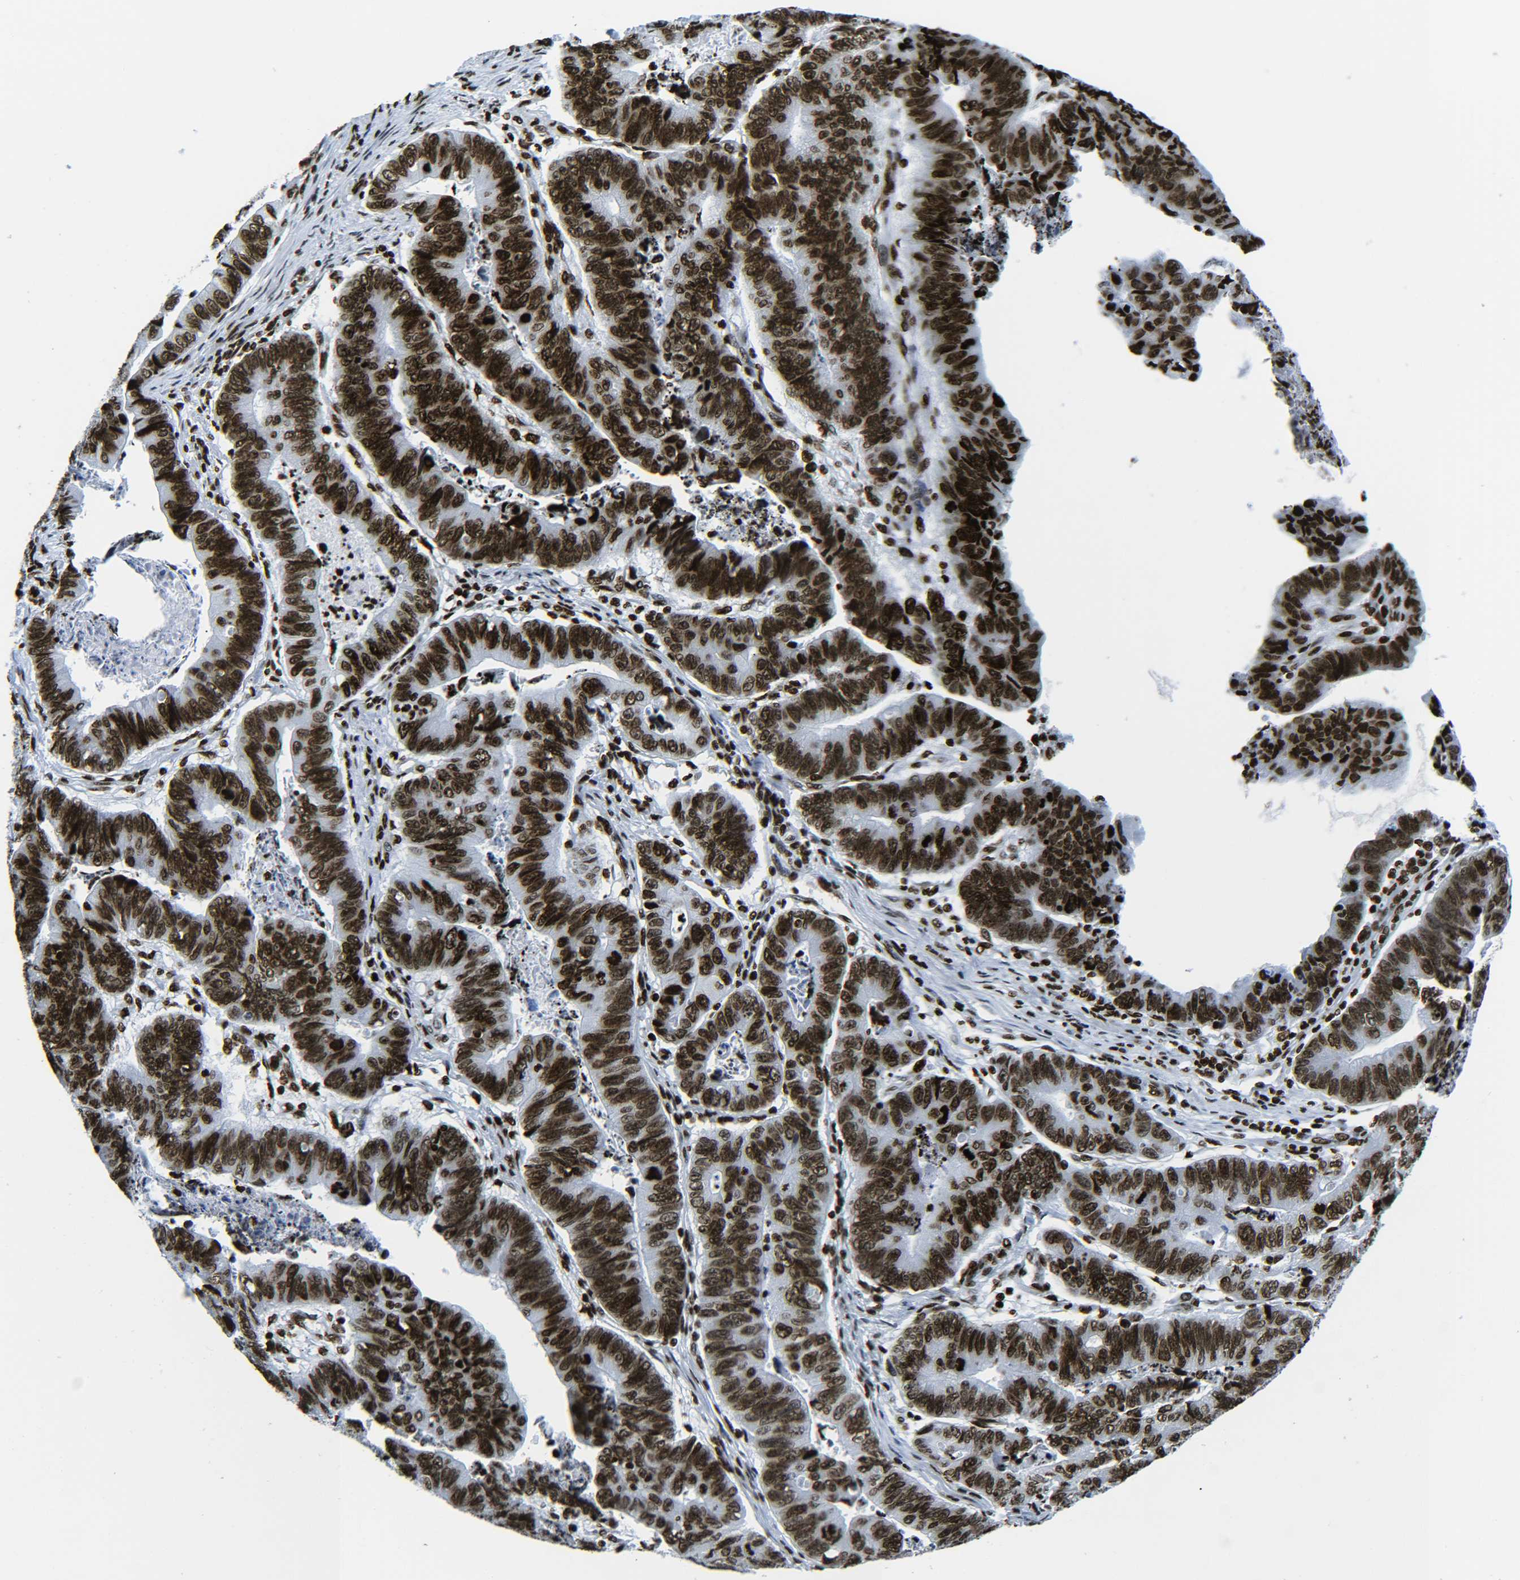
{"staining": {"intensity": "strong", "quantity": ">75%", "location": "nuclear"}, "tissue": "stomach cancer", "cell_type": "Tumor cells", "image_type": "cancer", "snomed": [{"axis": "morphology", "description": "Adenocarcinoma, NOS"}, {"axis": "topography", "description": "Stomach, lower"}], "caption": "Stomach cancer stained with a brown dye demonstrates strong nuclear positive staining in approximately >75% of tumor cells.", "gene": "H2AX", "patient": {"sex": "male", "age": 77}}